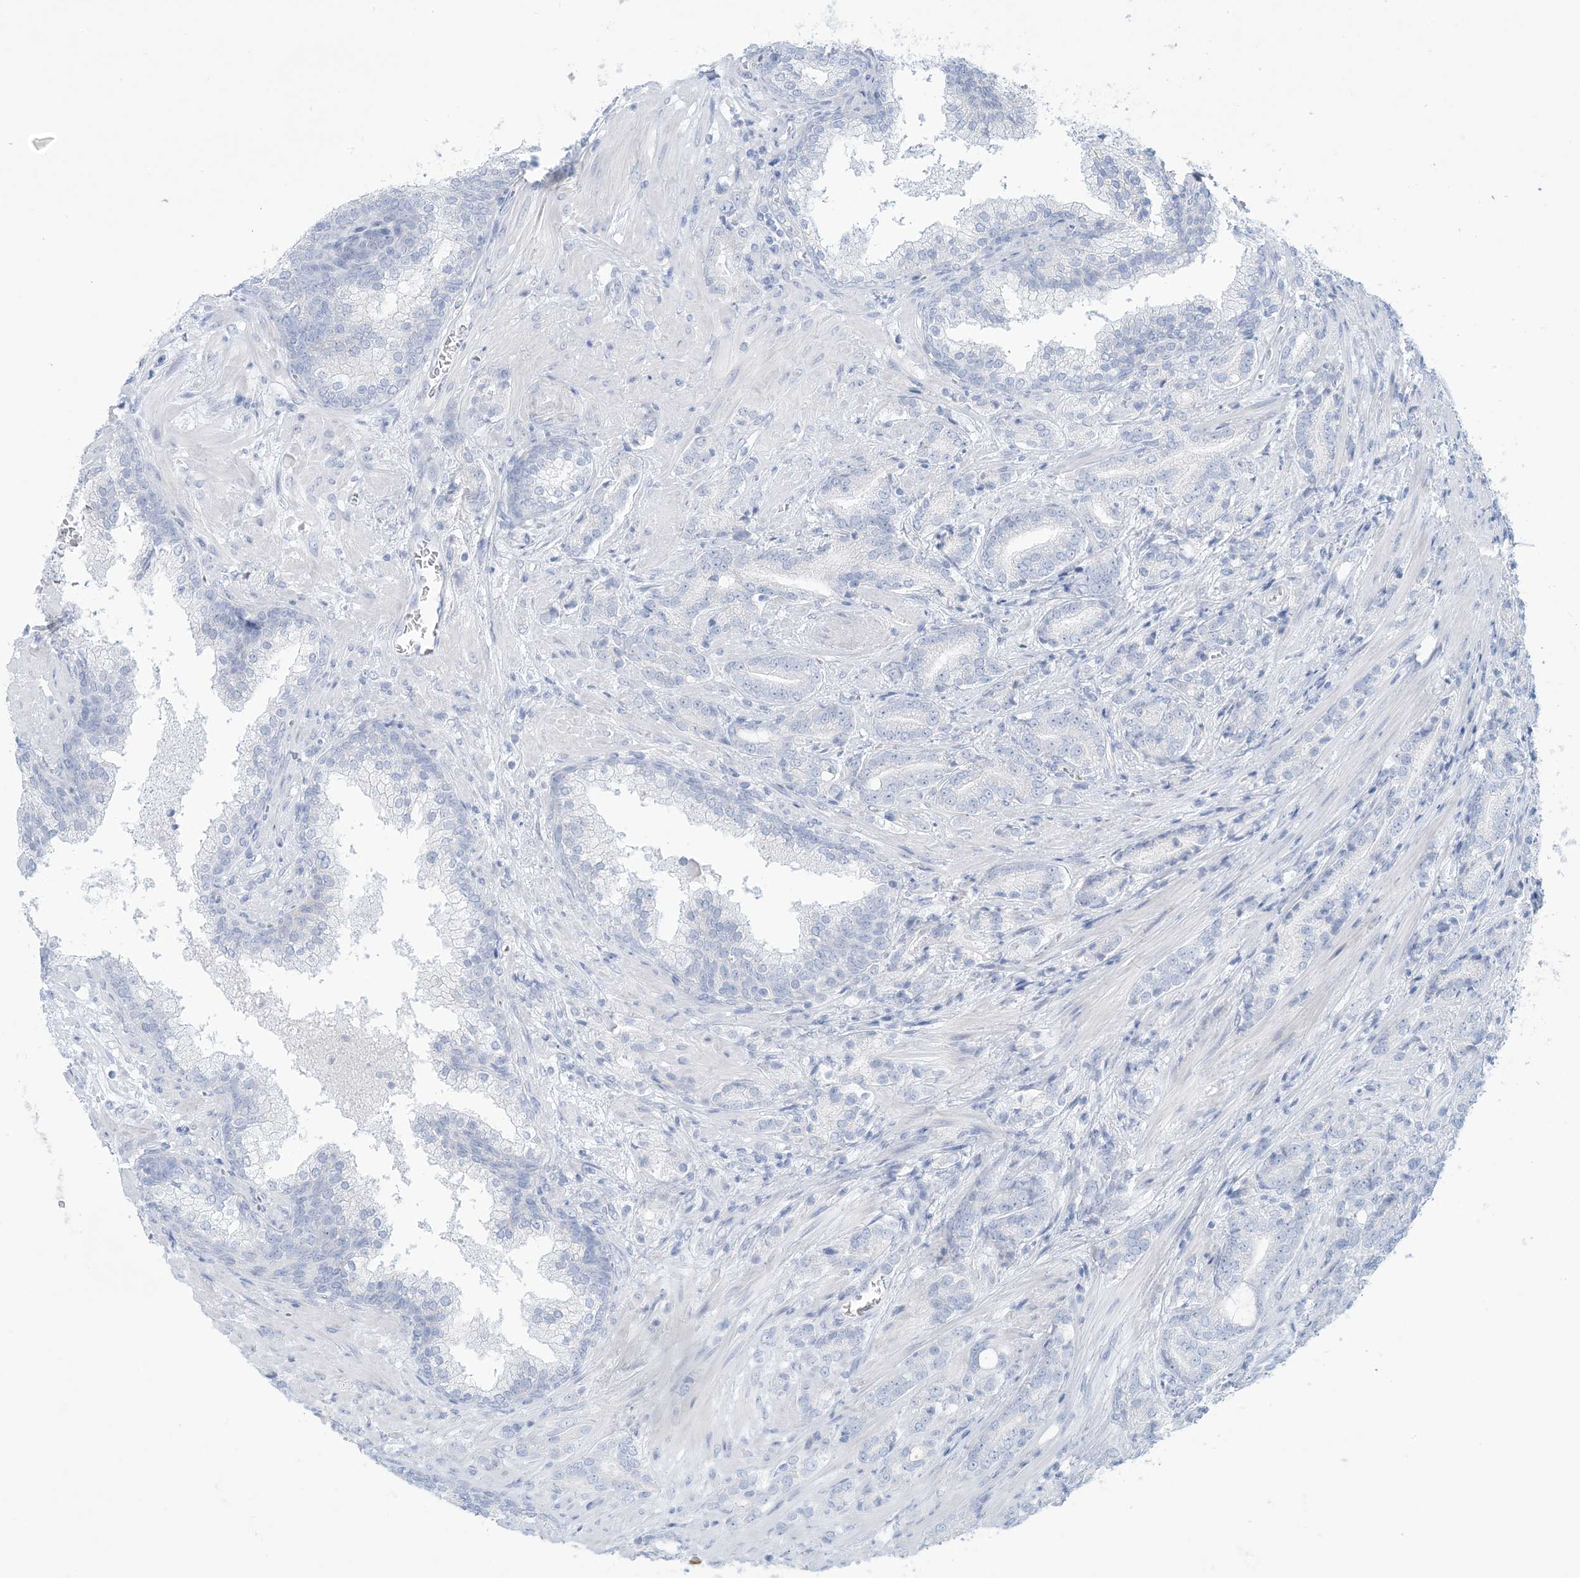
{"staining": {"intensity": "negative", "quantity": "none", "location": "none"}, "tissue": "prostate cancer", "cell_type": "Tumor cells", "image_type": "cancer", "snomed": [{"axis": "morphology", "description": "Adenocarcinoma, High grade"}, {"axis": "topography", "description": "Prostate"}], "caption": "Immunohistochemistry photomicrograph of neoplastic tissue: human high-grade adenocarcinoma (prostate) stained with DAB (3,3'-diaminobenzidine) shows no significant protein expression in tumor cells. (Stains: DAB immunohistochemistry (IHC) with hematoxylin counter stain, Microscopy: brightfield microscopy at high magnification).", "gene": "MTHFD2L", "patient": {"sex": "male", "age": 57}}